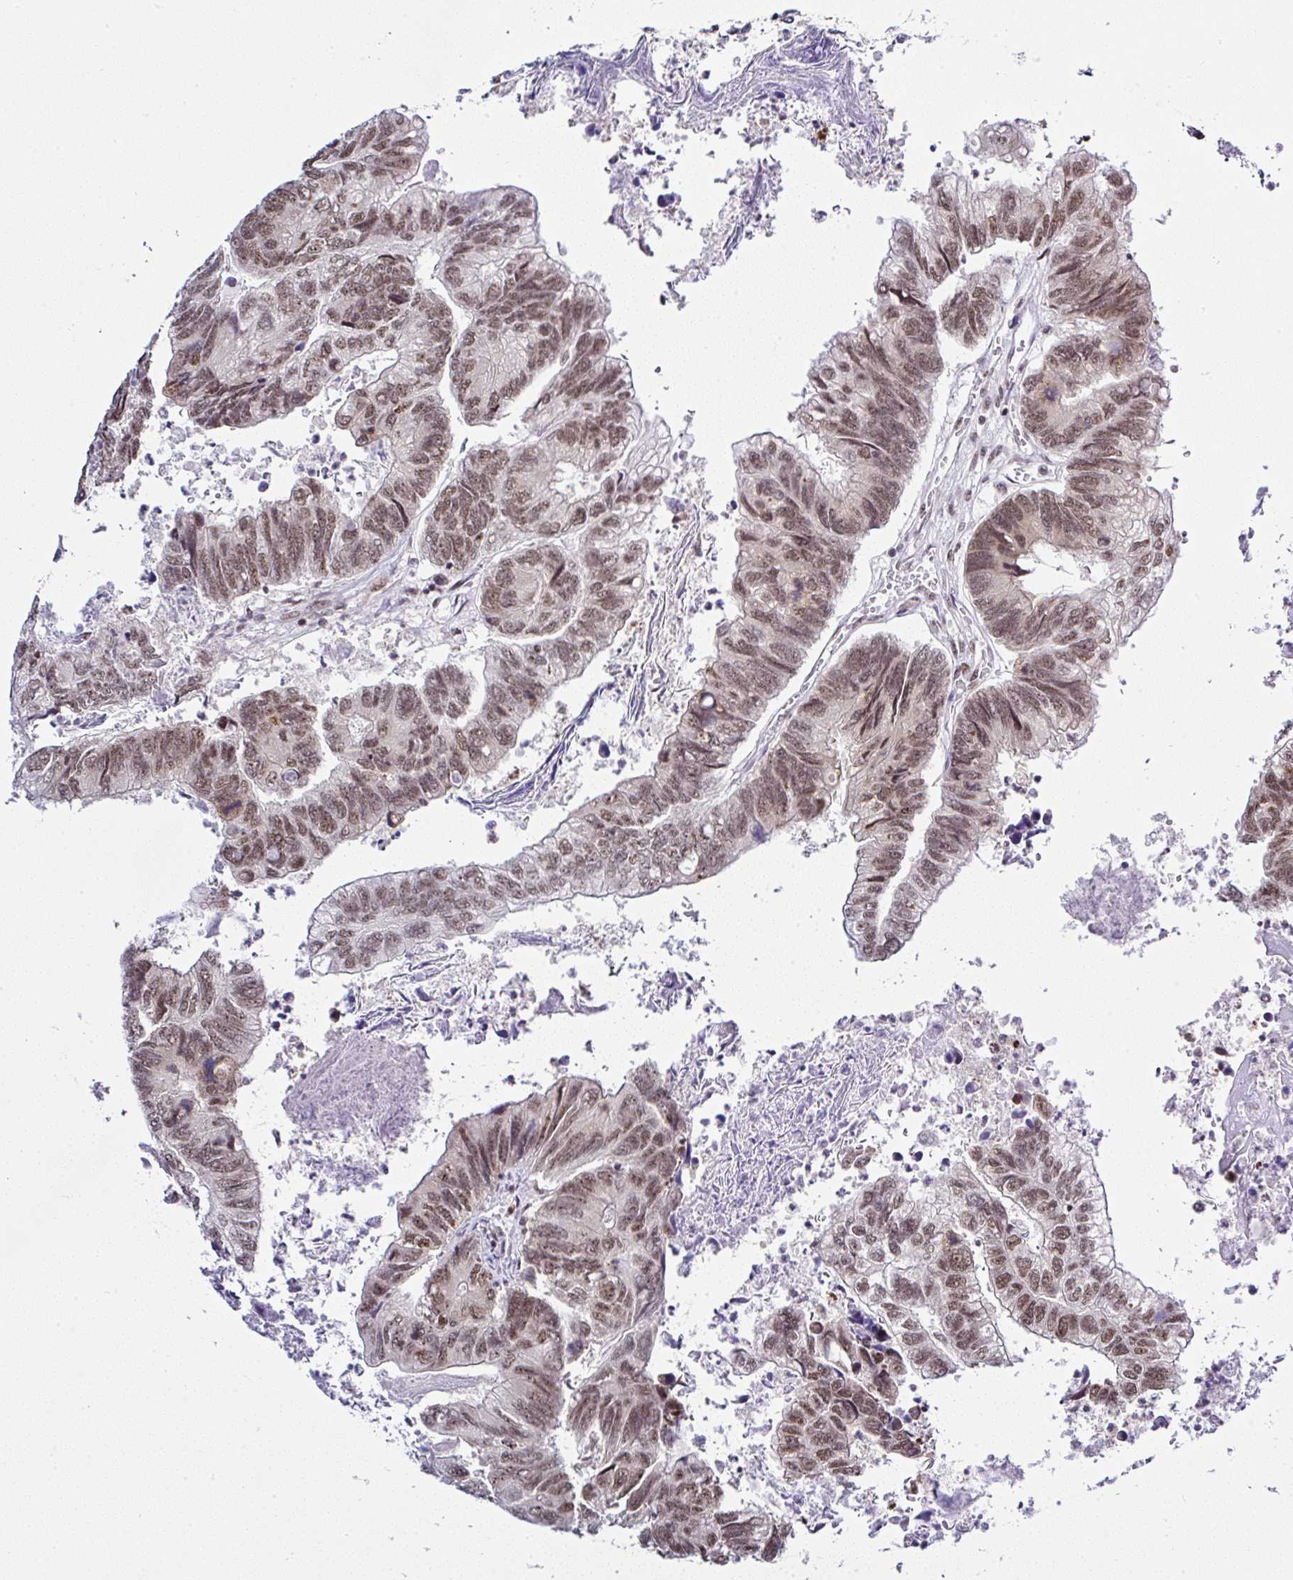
{"staining": {"intensity": "moderate", "quantity": ">75%", "location": "nuclear"}, "tissue": "colorectal cancer", "cell_type": "Tumor cells", "image_type": "cancer", "snomed": [{"axis": "morphology", "description": "Adenocarcinoma, NOS"}, {"axis": "topography", "description": "Colon"}], "caption": "IHC image of colorectal cancer stained for a protein (brown), which reveals medium levels of moderate nuclear positivity in approximately >75% of tumor cells.", "gene": "PTPN2", "patient": {"sex": "female", "age": 67}}